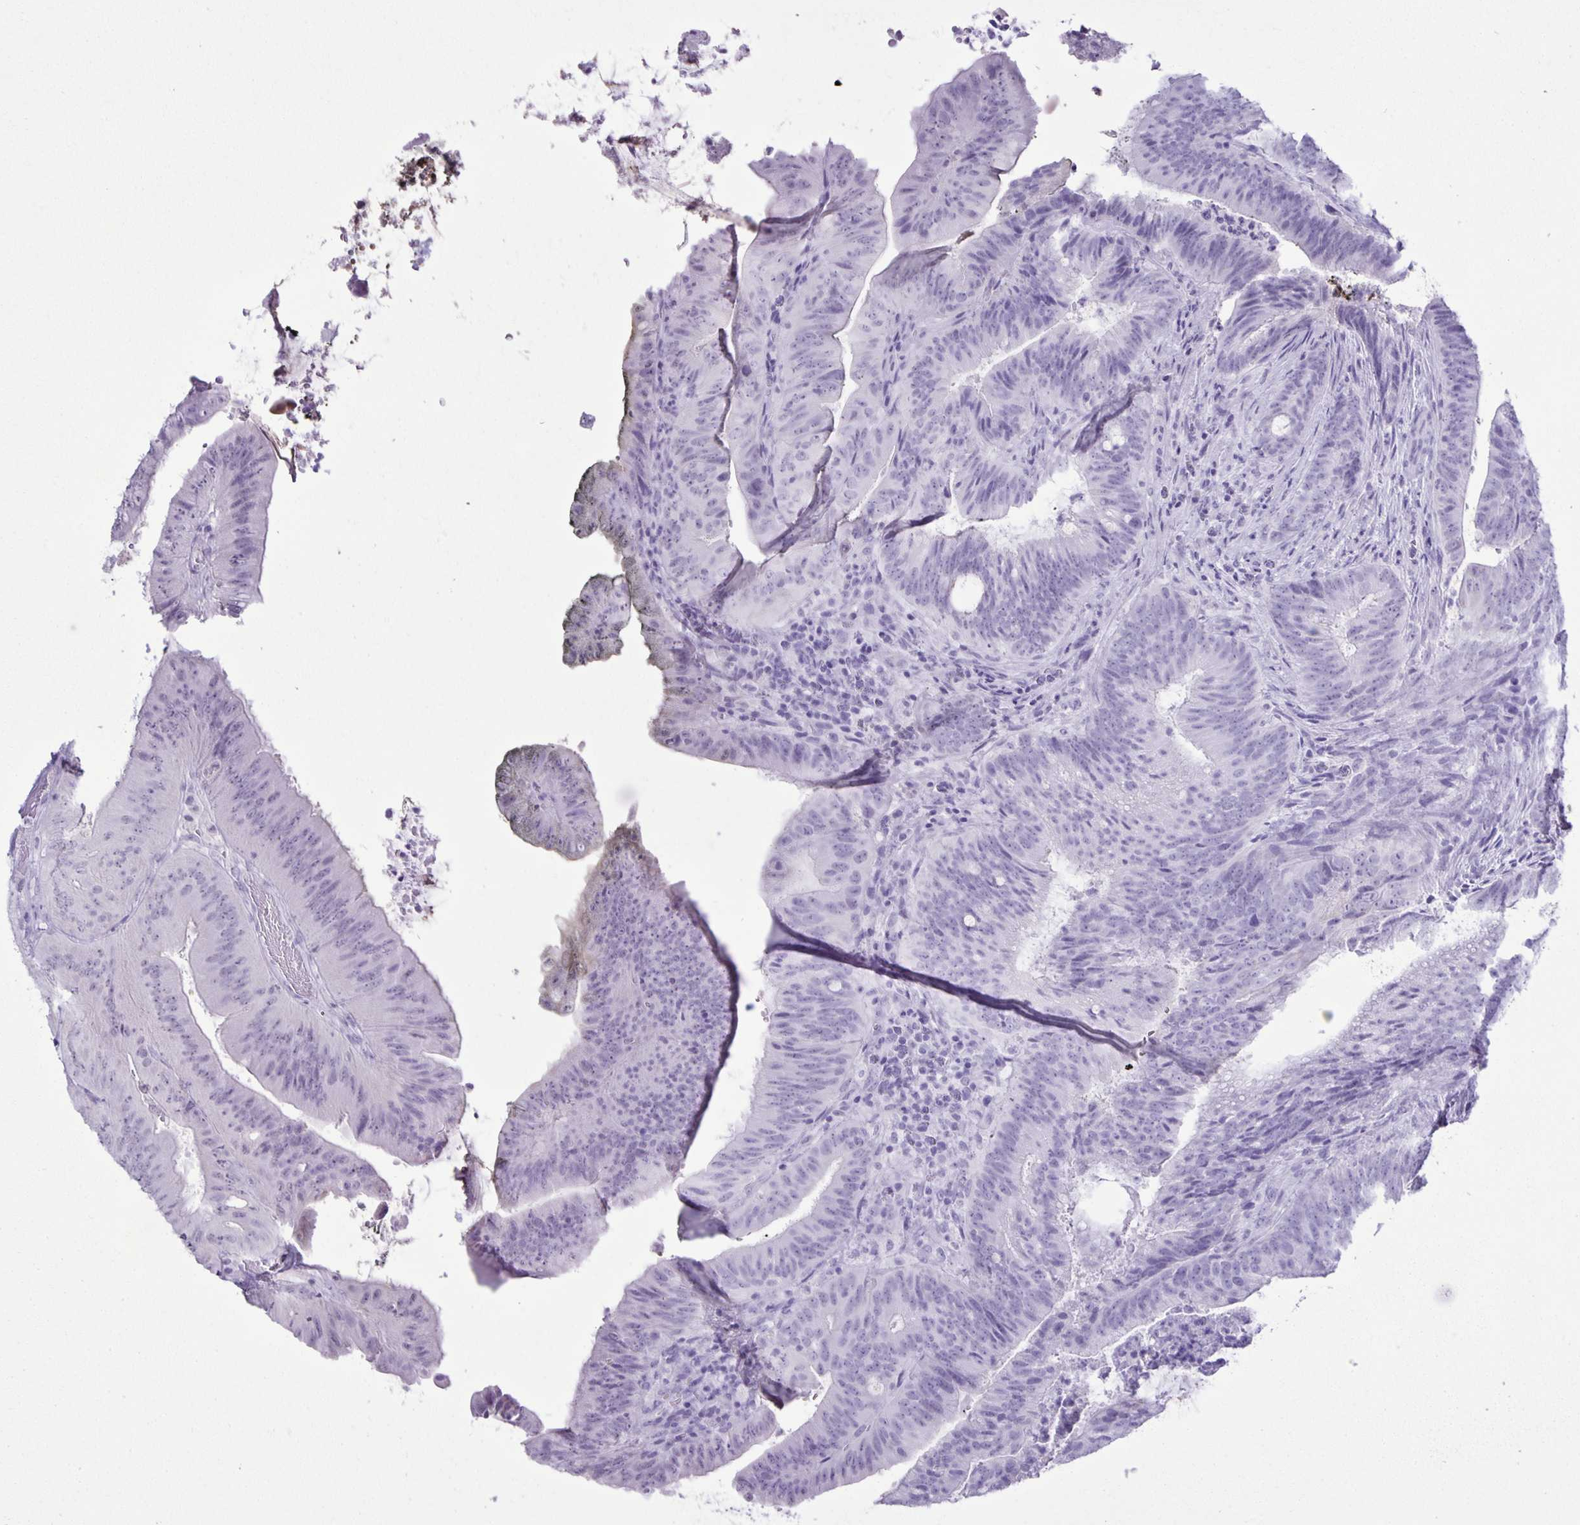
{"staining": {"intensity": "negative", "quantity": "none", "location": "none"}, "tissue": "colorectal cancer", "cell_type": "Tumor cells", "image_type": "cancer", "snomed": [{"axis": "morphology", "description": "Adenocarcinoma, NOS"}, {"axis": "topography", "description": "Colon"}], "caption": "An IHC photomicrograph of colorectal cancer (adenocarcinoma) is shown. There is no staining in tumor cells of colorectal cancer (adenocarcinoma).", "gene": "EZHIP", "patient": {"sex": "female", "age": 43}}